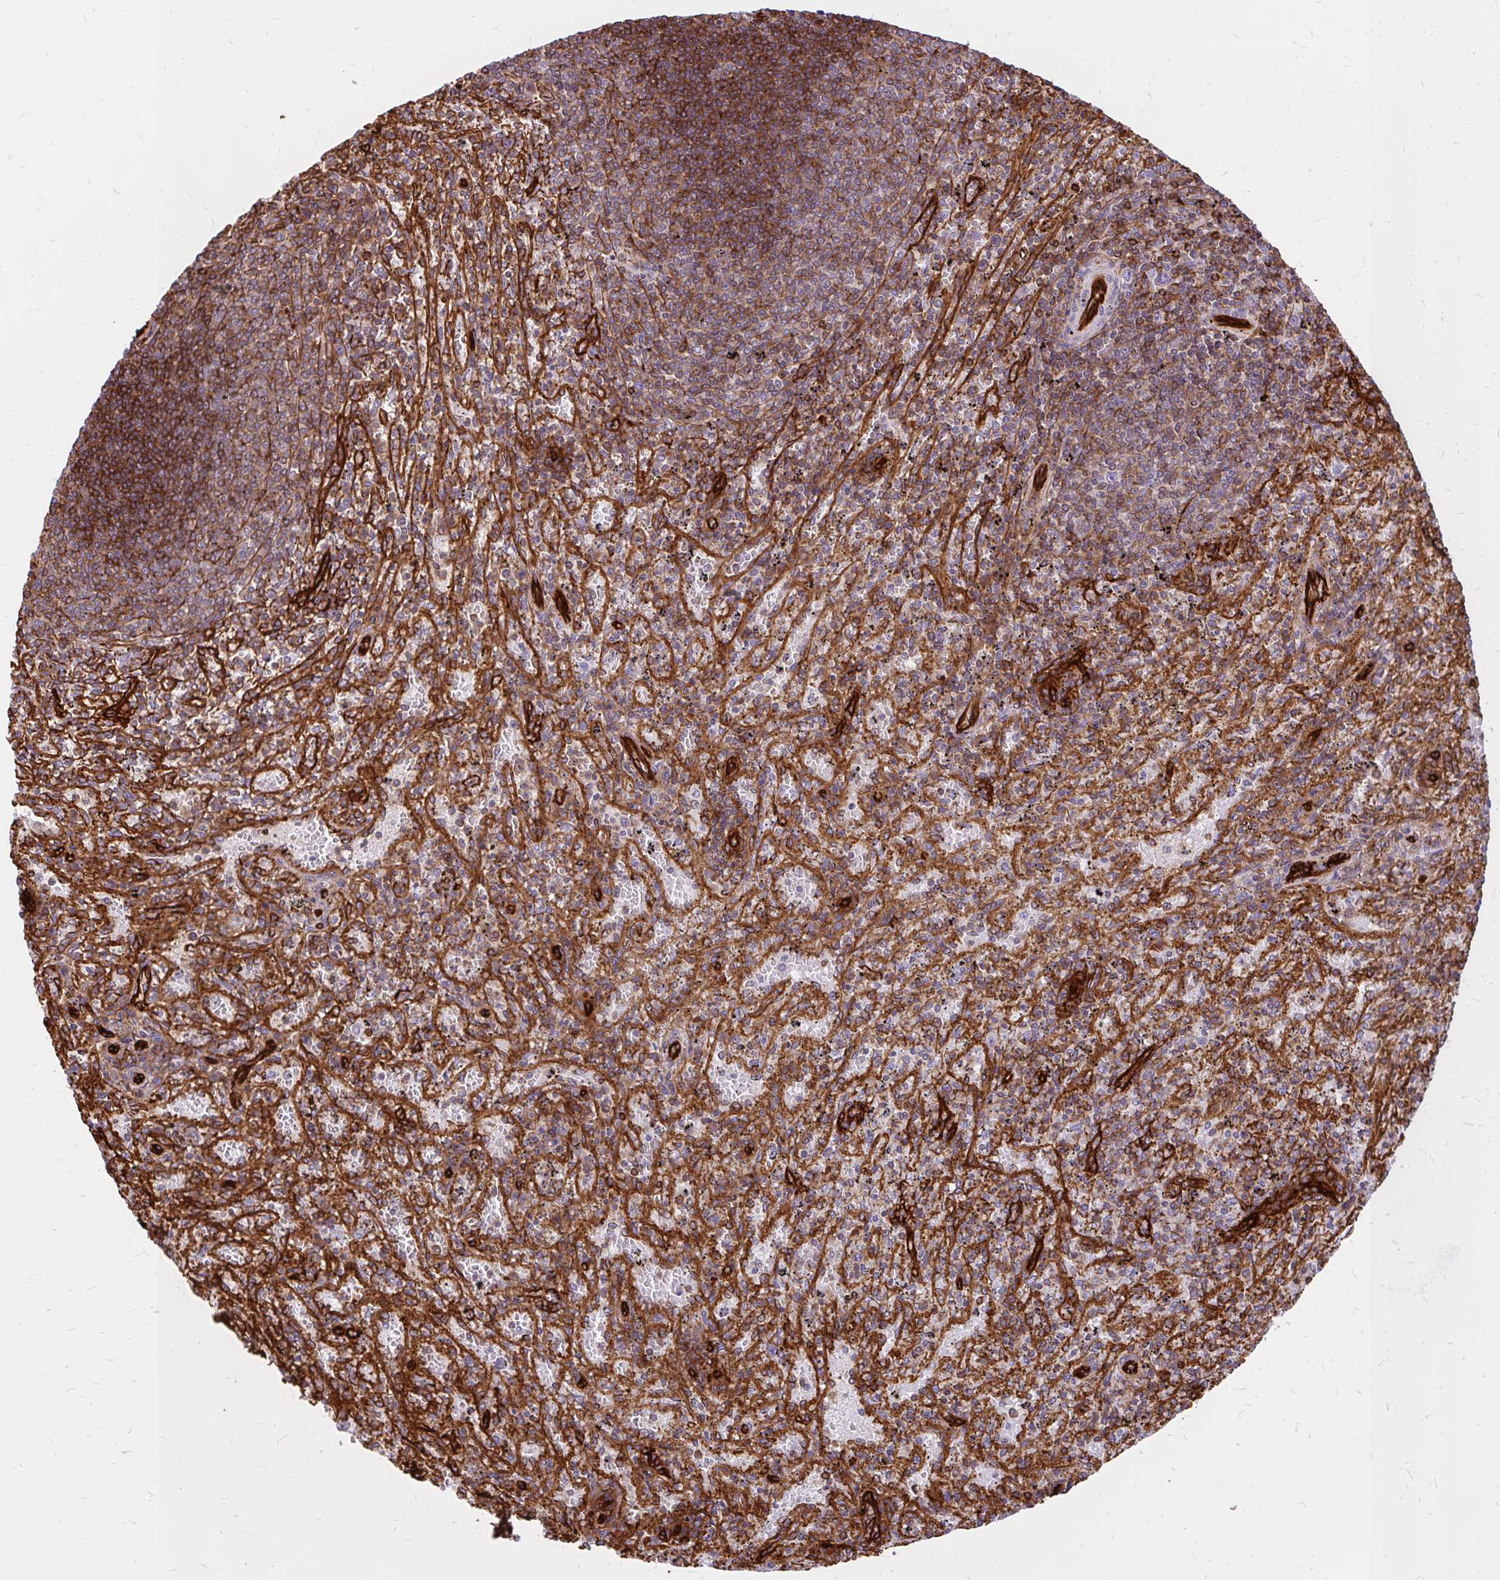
{"staining": {"intensity": "weak", "quantity": "<25%", "location": "cytoplasmic/membranous"}, "tissue": "spleen", "cell_type": "Cells in red pulp", "image_type": "normal", "snomed": [{"axis": "morphology", "description": "Normal tissue, NOS"}, {"axis": "topography", "description": "Spleen"}], "caption": "High power microscopy image of an IHC image of unremarkable spleen, revealing no significant staining in cells in red pulp. (Stains: DAB immunohistochemistry with hematoxylin counter stain, Microscopy: brightfield microscopy at high magnification).", "gene": "MAP1LC3B2", "patient": {"sex": "male", "age": 57}}